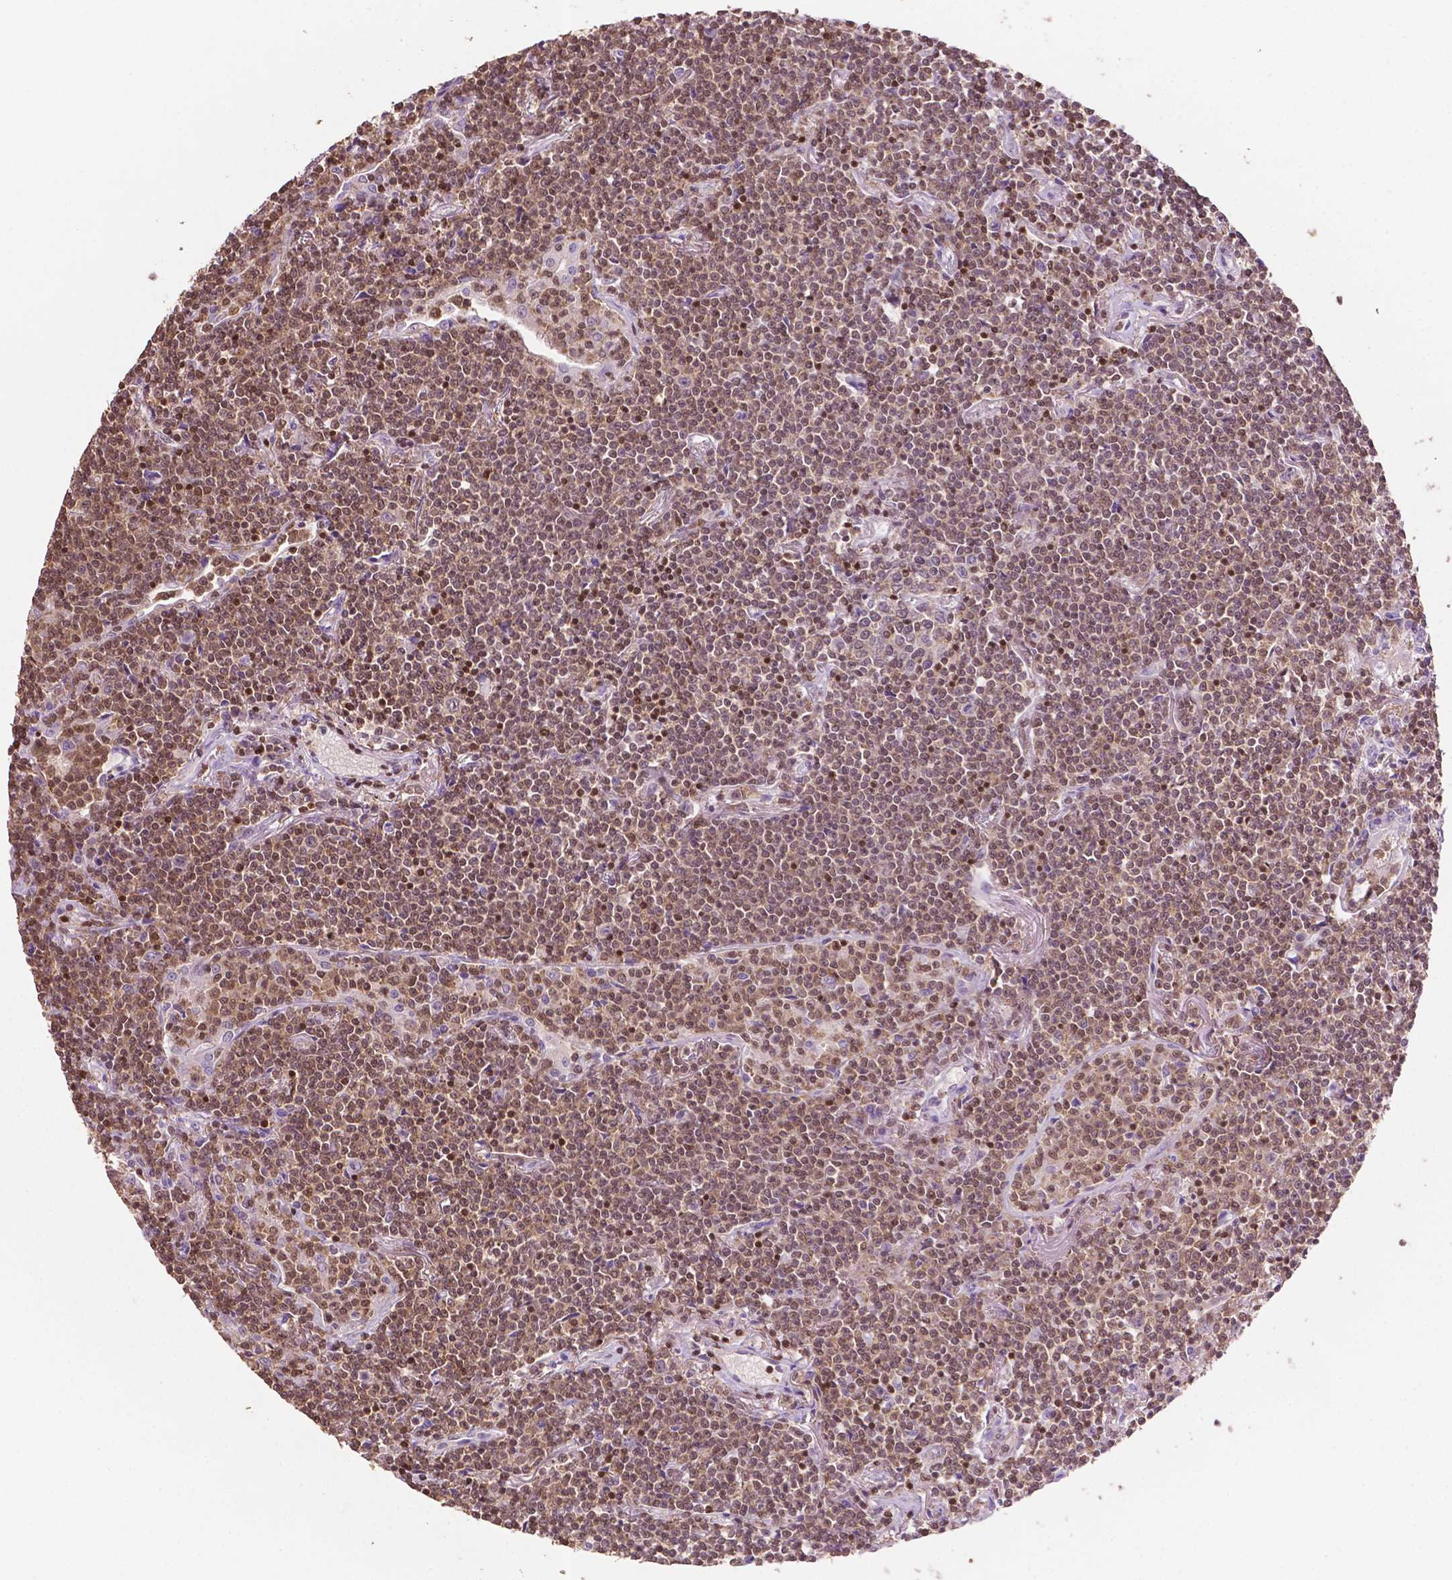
{"staining": {"intensity": "moderate", "quantity": ">75%", "location": "cytoplasmic/membranous,nuclear"}, "tissue": "lymphoma", "cell_type": "Tumor cells", "image_type": "cancer", "snomed": [{"axis": "morphology", "description": "Malignant lymphoma, non-Hodgkin's type, Low grade"}, {"axis": "topography", "description": "Lung"}], "caption": "Low-grade malignant lymphoma, non-Hodgkin's type was stained to show a protein in brown. There is medium levels of moderate cytoplasmic/membranous and nuclear staining in about >75% of tumor cells.", "gene": "TBC1D10C", "patient": {"sex": "female", "age": 71}}